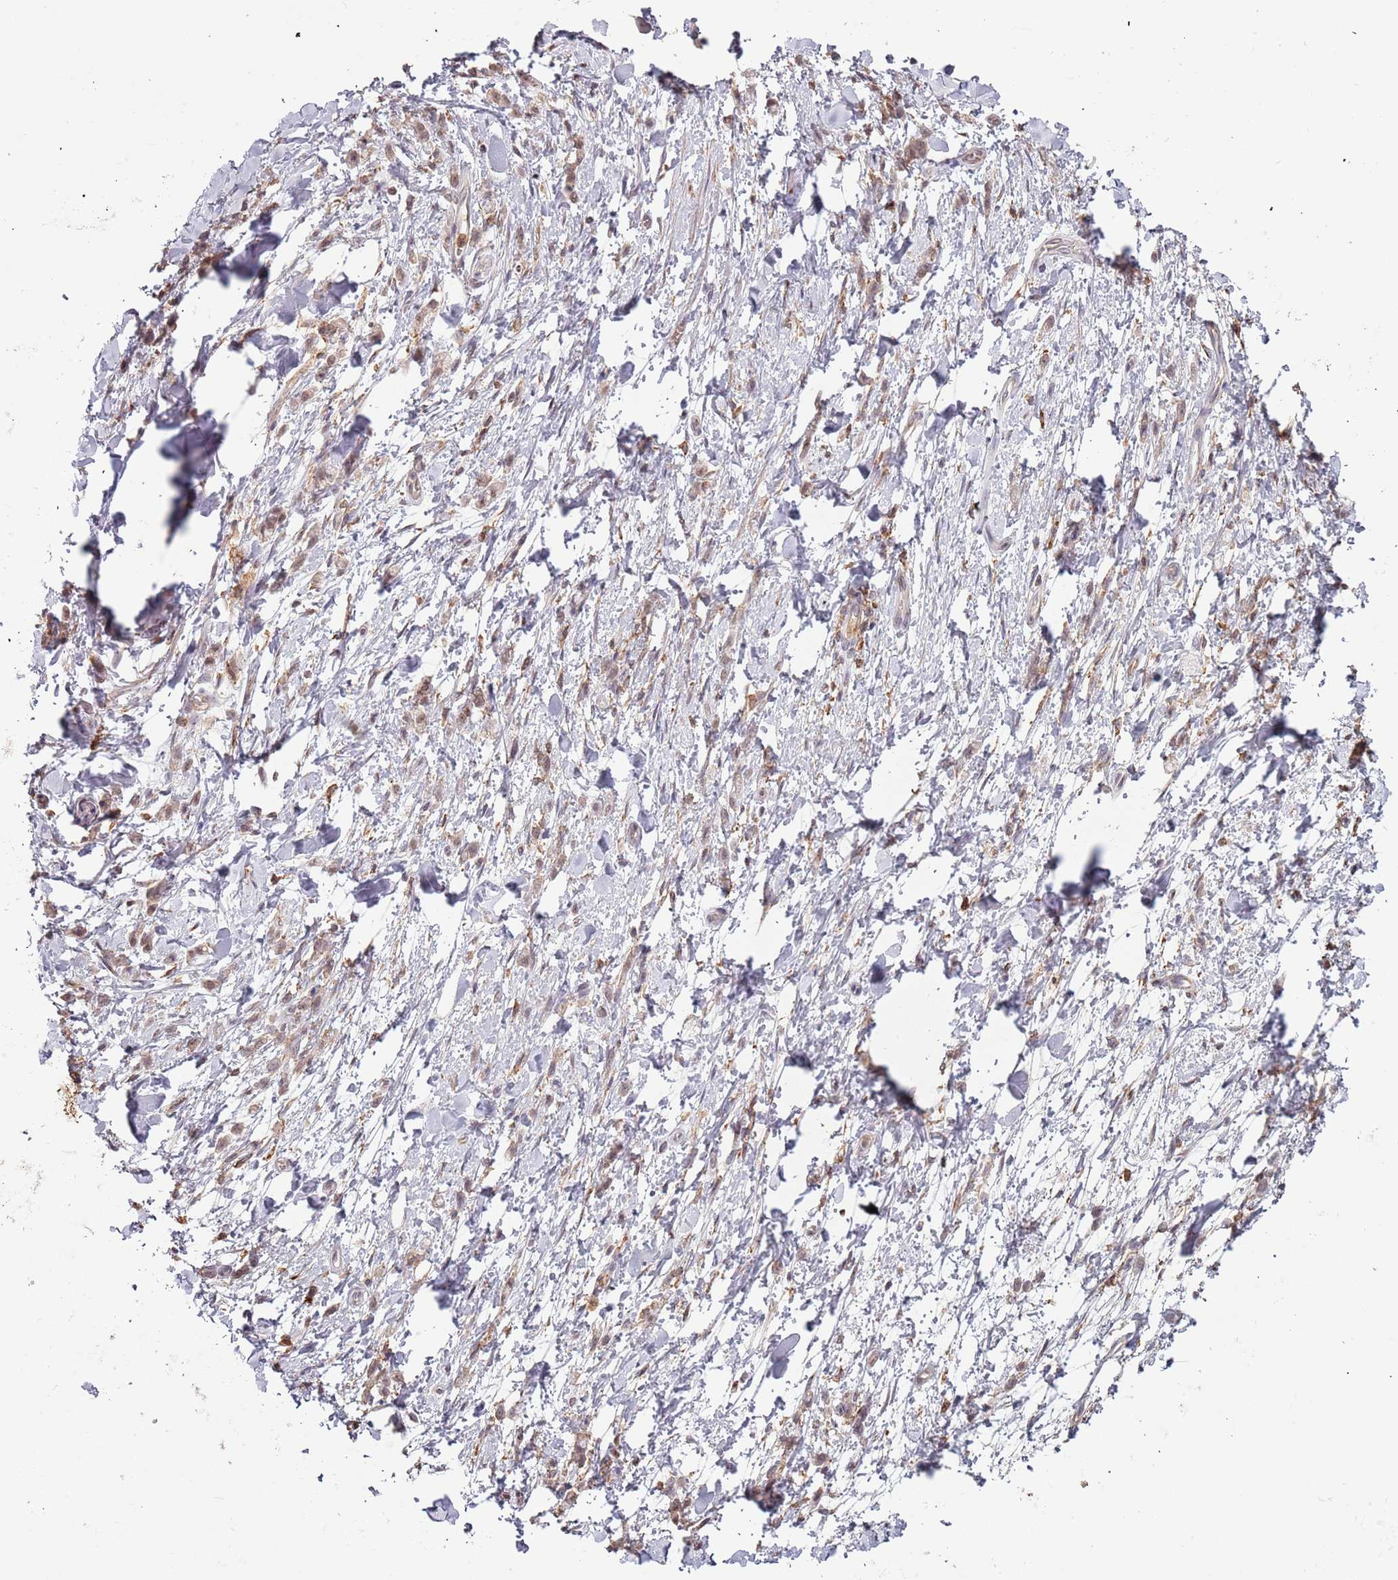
{"staining": {"intensity": "weak", "quantity": "25%-75%", "location": "cytoplasmic/membranous"}, "tissue": "stomach cancer", "cell_type": "Tumor cells", "image_type": "cancer", "snomed": [{"axis": "morphology", "description": "Adenocarcinoma, NOS"}, {"axis": "topography", "description": "Stomach"}], "caption": "A brown stain highlights weak cytoplasmic/membranous staining of a protein in human stomach cancer (adenocarcinoma) tumor cells. (Stains: DAB in brown, nuclei in blue, Microscopy: brightfield microscopy at high magnification).", "gene": "ATOSB", "patient": {"sex": "female", "age": 60}}